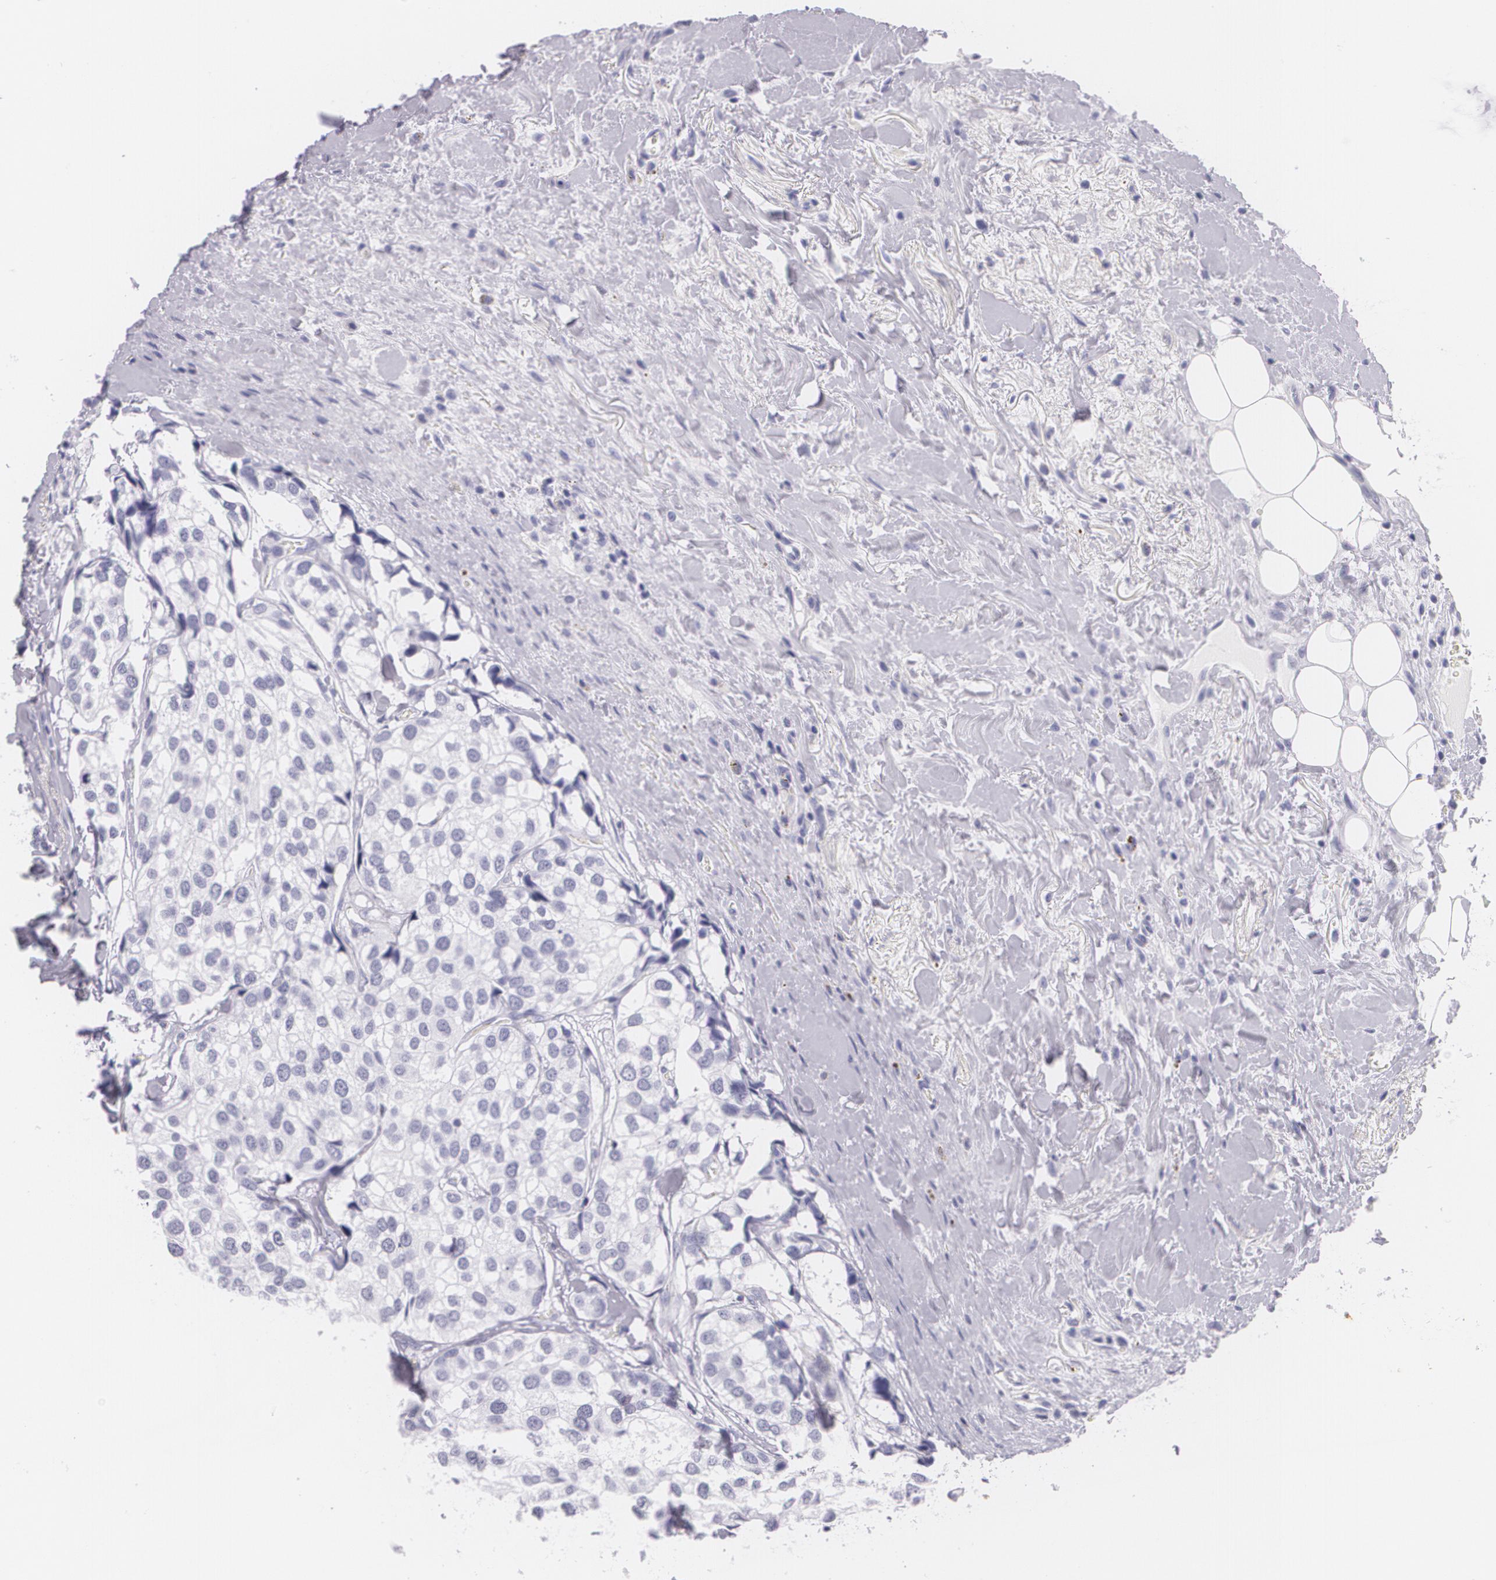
{"staining": {"intensity": "negative", "quantity": "none", "location": "none"}, "tissue": "breast cancer", "cell_type": "Tumor cells", "image_type": "cancer", "snomed": [{"axis": "morphology", "description": "Duct carcinoma"}, {"axis": "topography", "description": "Breast"}], "caption": "The histopathology image displays no staining of tumor cells in breast invasive ductal carcinoma.", "gene": "DLG4", "patient": {"sex": "female", "age": 68}}